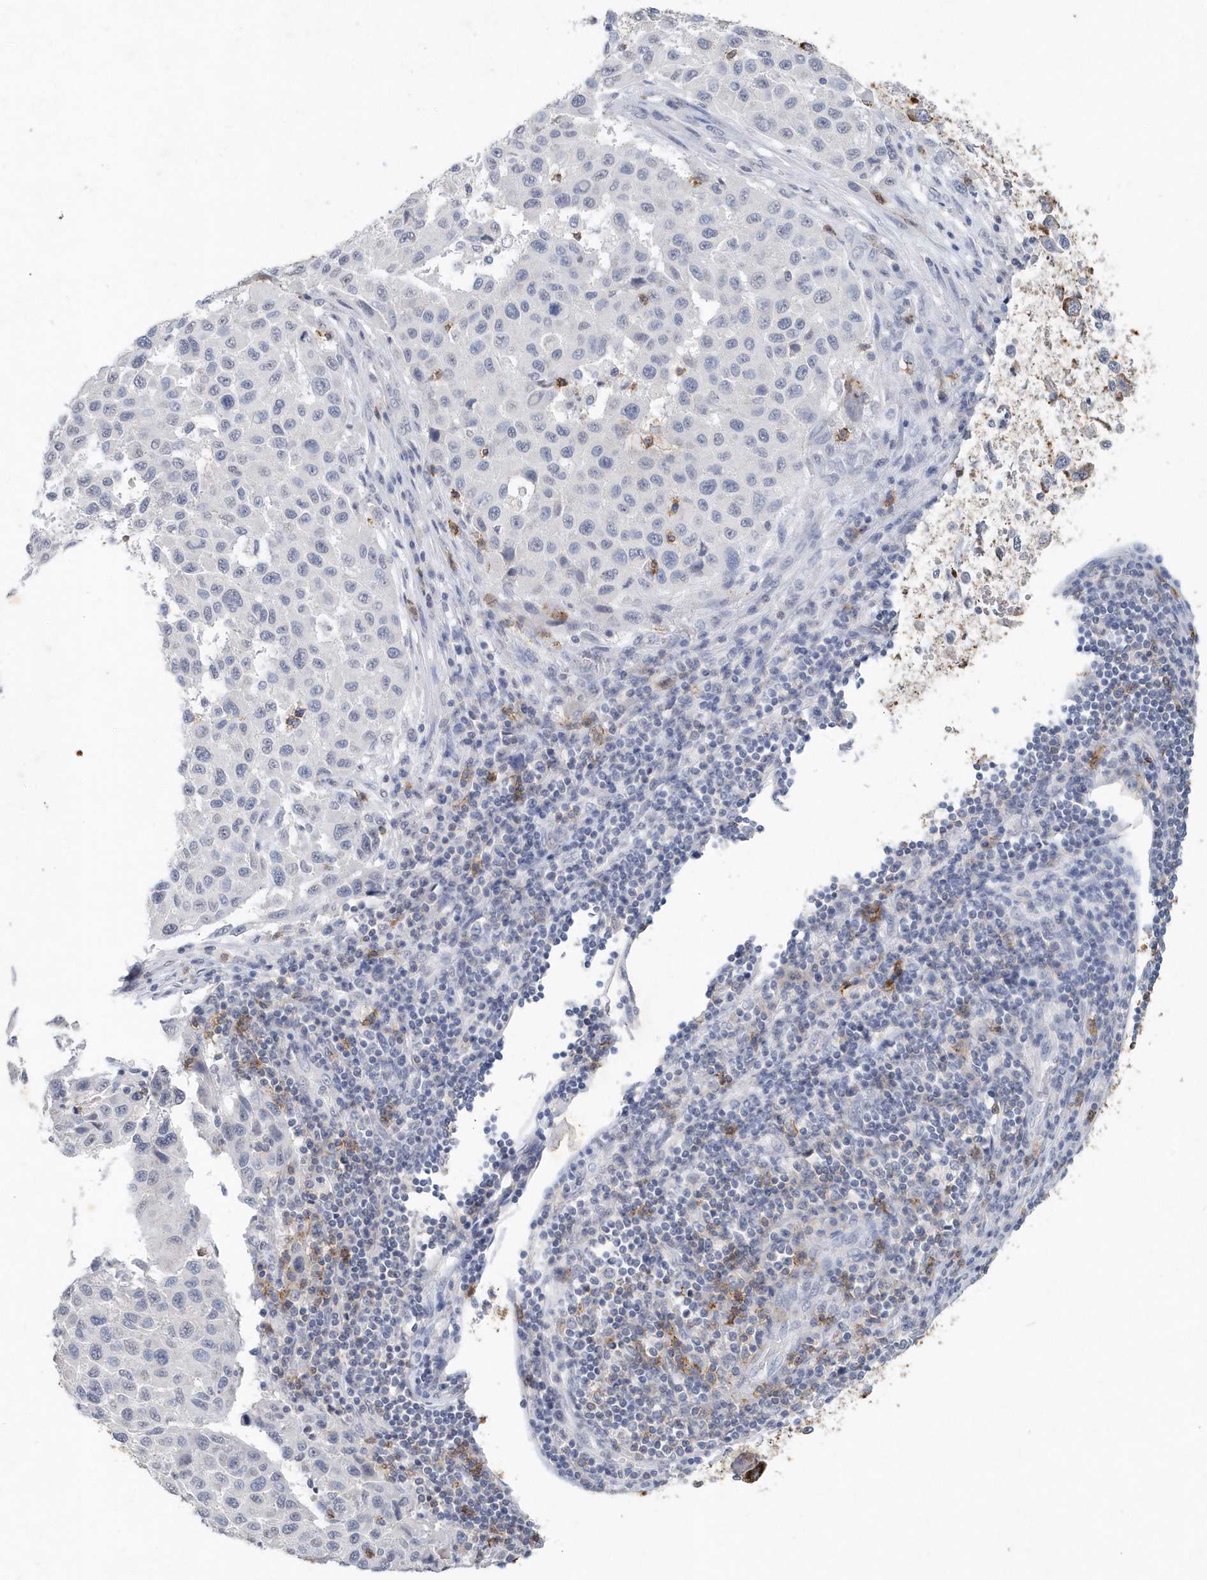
{"staining": {"intensity": "negative", "quantity": "none", "location": "none"}, "tissue": "melanoma", "cell_type": "Tumor cells", "image_type": "cancer", "snomed": [{"axis": "morphology", "description": "Malignant melanoma, Metastatic site"}, {"axis": "topography", "description": "Lymph node"}], "caption": "A high-resolution image shows immunohistochemistry staining of malignant melanoma (metastatic site), which exhibits no significant positivity in tumor cells.", "gene": "PDCD1", "patient": {"sex": "male", "age": 61}}